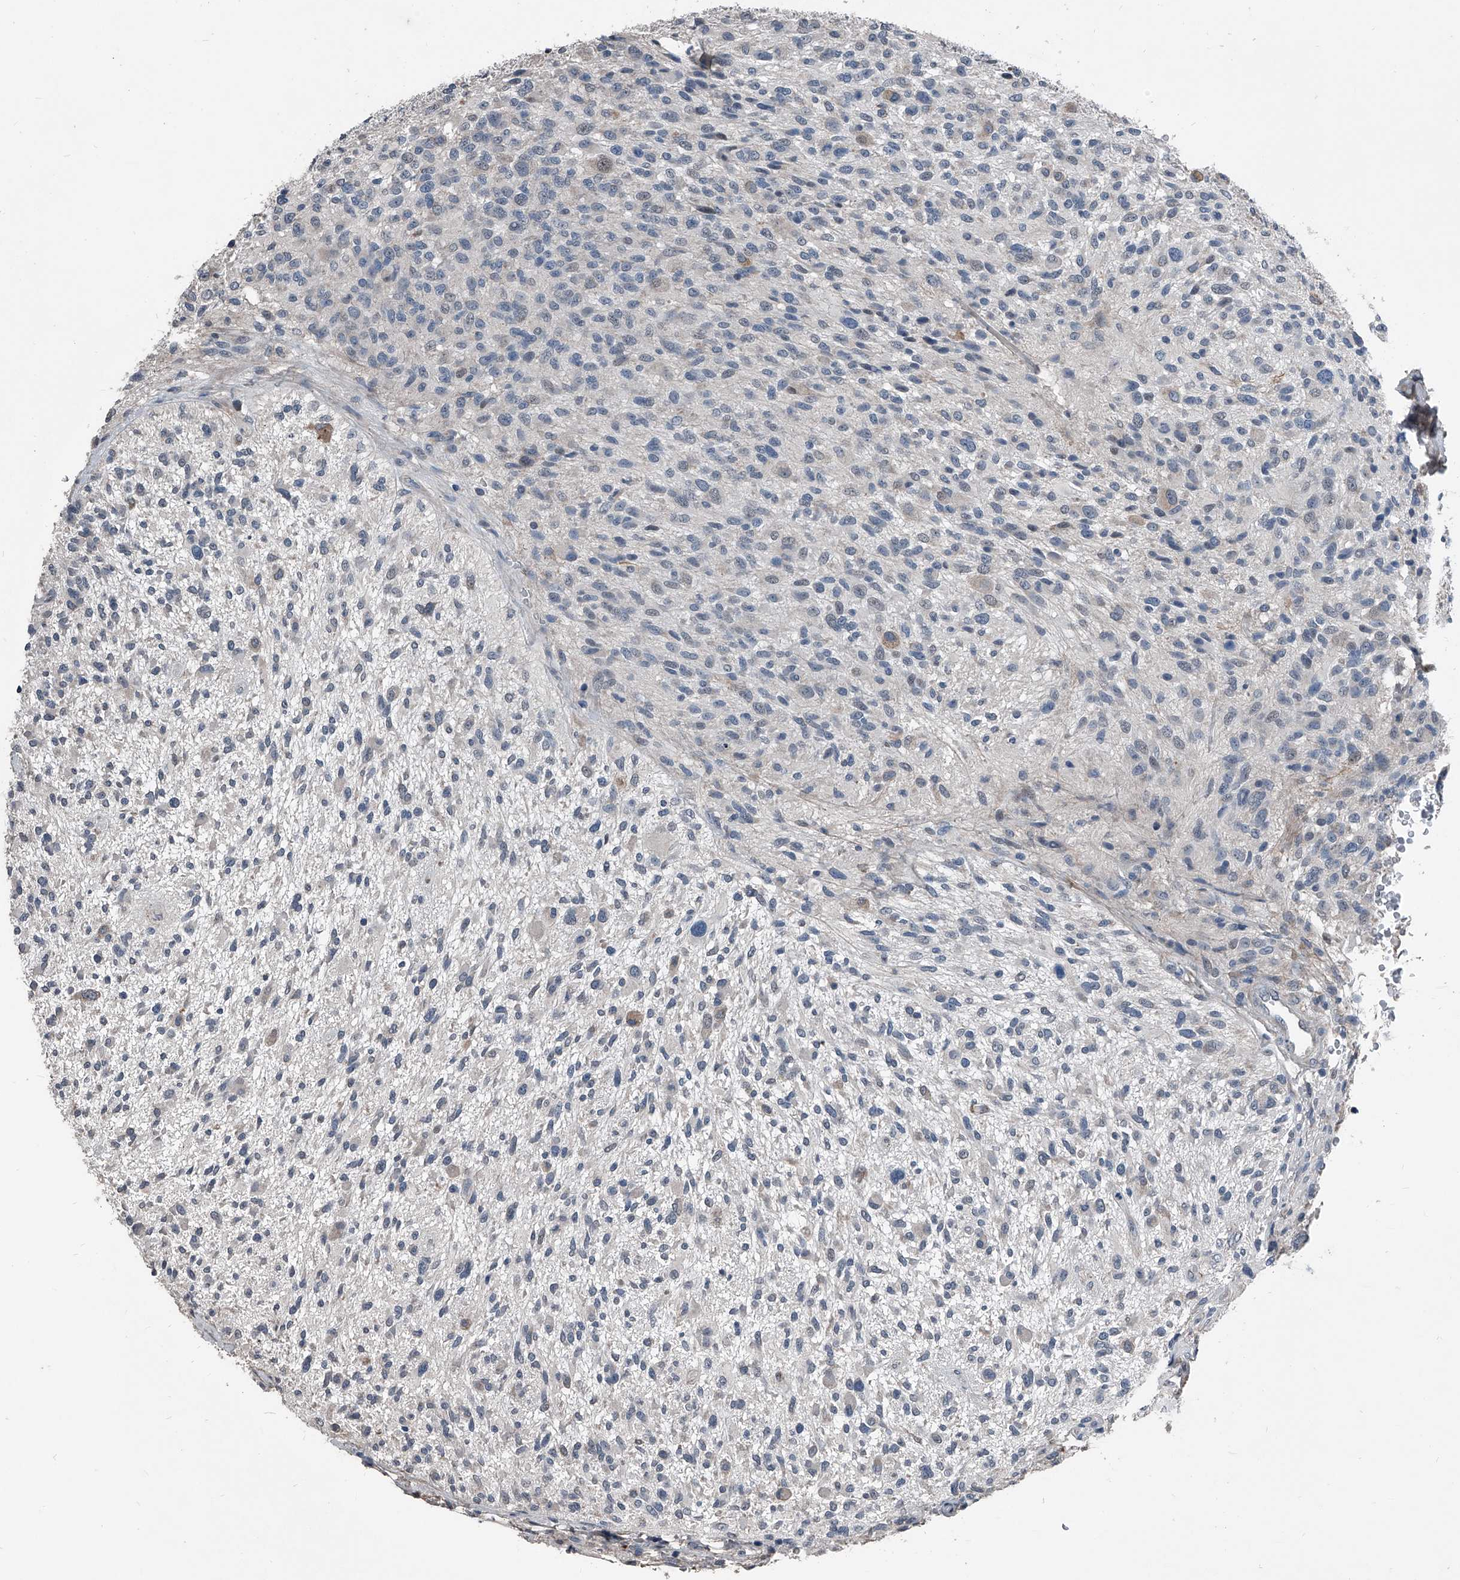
{"staining": {"intensity": "negative", "quantity": "none", "location": "none"}, "tissue": "glioma", "cell_type": "Tumor cells", "image_type": "cancer", "snomed": [{"axis": "morphology", "description": "Glioma, malignant, High grade"}, {"axis": "topography", "description": "Brain"}], "caption": "Immunohistochemical staining of human malignant high-grade glioma shows no significant expression in tumor cells.", "gene": "PHACTR1", "patient": {"sex": "male", "age": 47}}